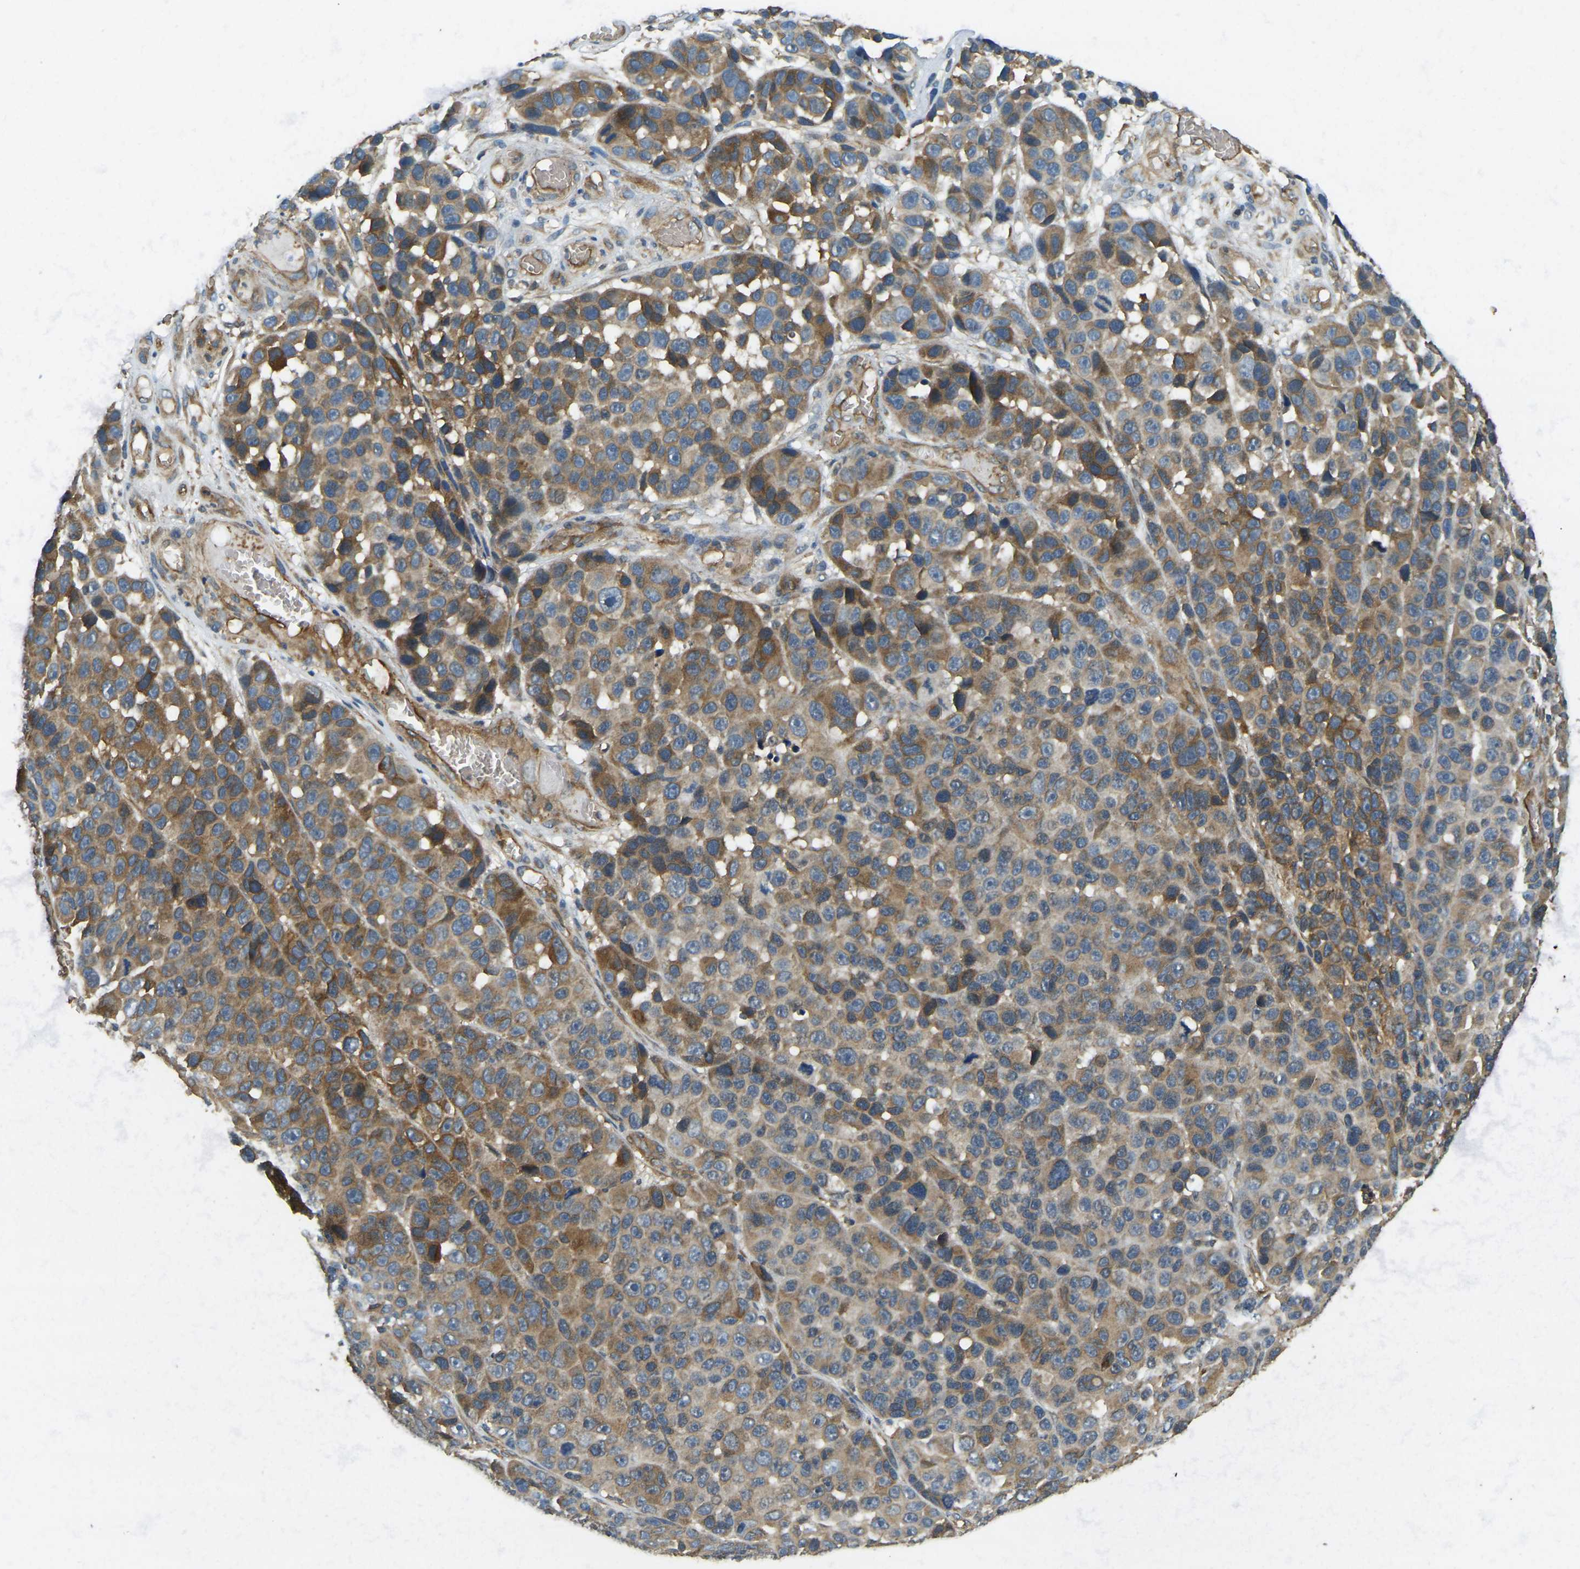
{"staining": {"intensity": "moderate", "quantity": ">75%", "location": "cytoplasmic/membranous"}, "tissue": "melanoma", "cell_type": "Tumor cells", "image_type": "cancer", "snomed": [{"axis": "morphology", "description": "Malignant melanoma, NOS"}, {"axis": "topography", "description": "Skin"}], "caption": "This is a photomicrograph of IHC staining of melanoma, which shows moderate staining in the cytoplasmic/membranous of tumor cells.", "gene": "ERGIC1", "patient": {"sex": "male", "age": 53}}